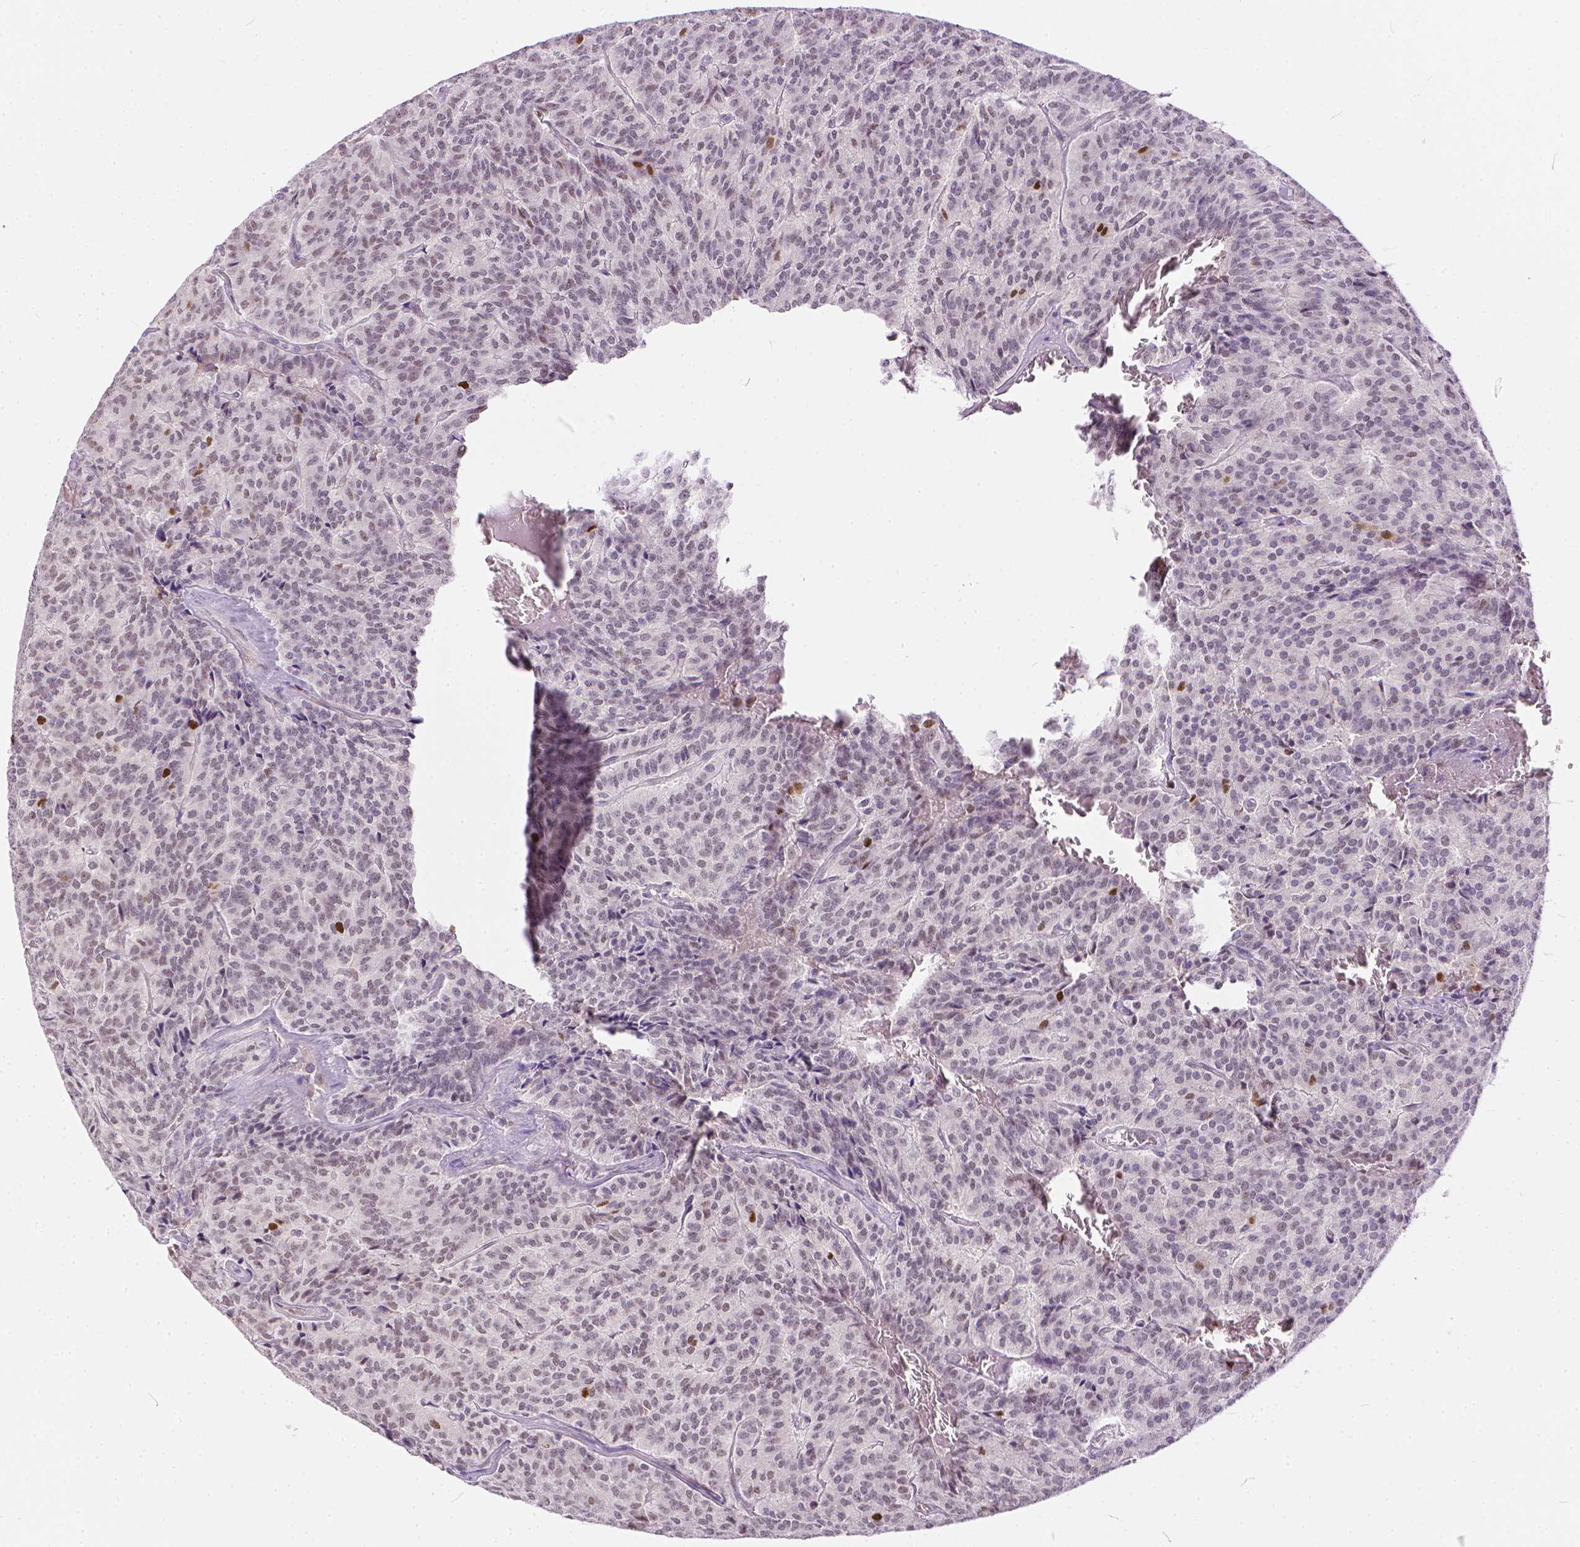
{"staining": {"intensity": "weak", "quantity": "<25%", "location": "nuclear"}, "tissue": "carcinoid", "cell_type": "Tumor cells", "image_type": "cancer", "snomed": [{"axis": "morphology", "description": "Carcinoid, malignant, NOS"}, {"axis": "topography", "description": "Lung"}], "caption": "The micrograph demonstrates no staining of tumor cells in carcinoid (malignant).", "gene": "ERCC1", "patient": {"sex": "male", "age": 70}}